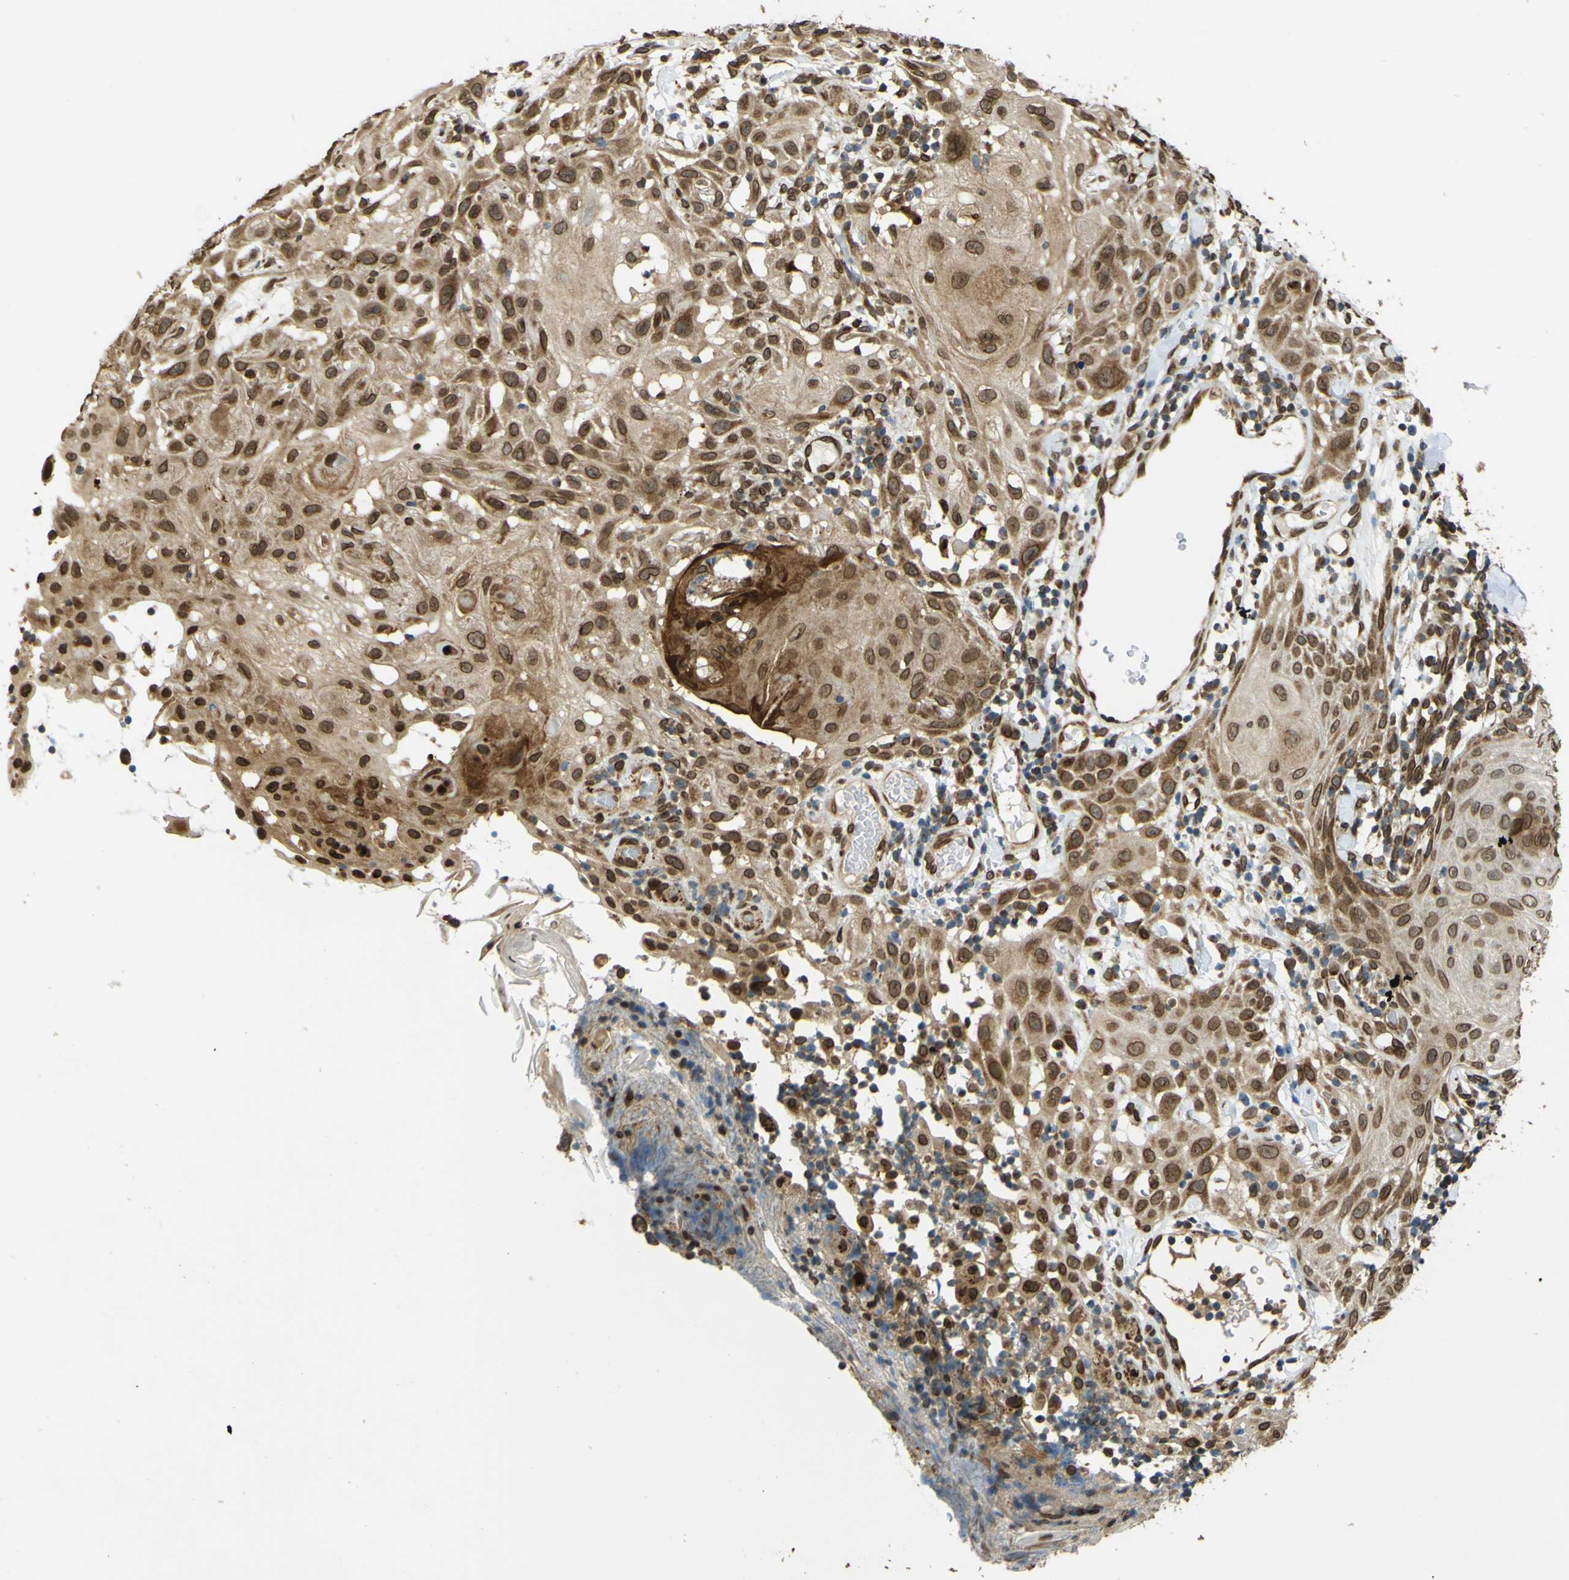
{"staining": {"intensity": "moderate", "quantity": ">75%", "location": "cytoplasmic/membranous,nuclear"}, "tissue": "skin cancer", "cell_type": "Tumor cells", "image_type": "cancer", "snomed": [{"axis": "morphology", "description": "Squamous cell carcinoma, NOS"}, {"axis": "topography", "description": "Skin"}], "caption": "This micrograph shows immunohistochemistry staining of skin squamous cell carcinoma, with medium moderate cytoplasmic/membranous and nuclear expression in about >75% of tumor cells.", "gene": "GALNT1", "patient": {"sex": "male", "age": 24}}